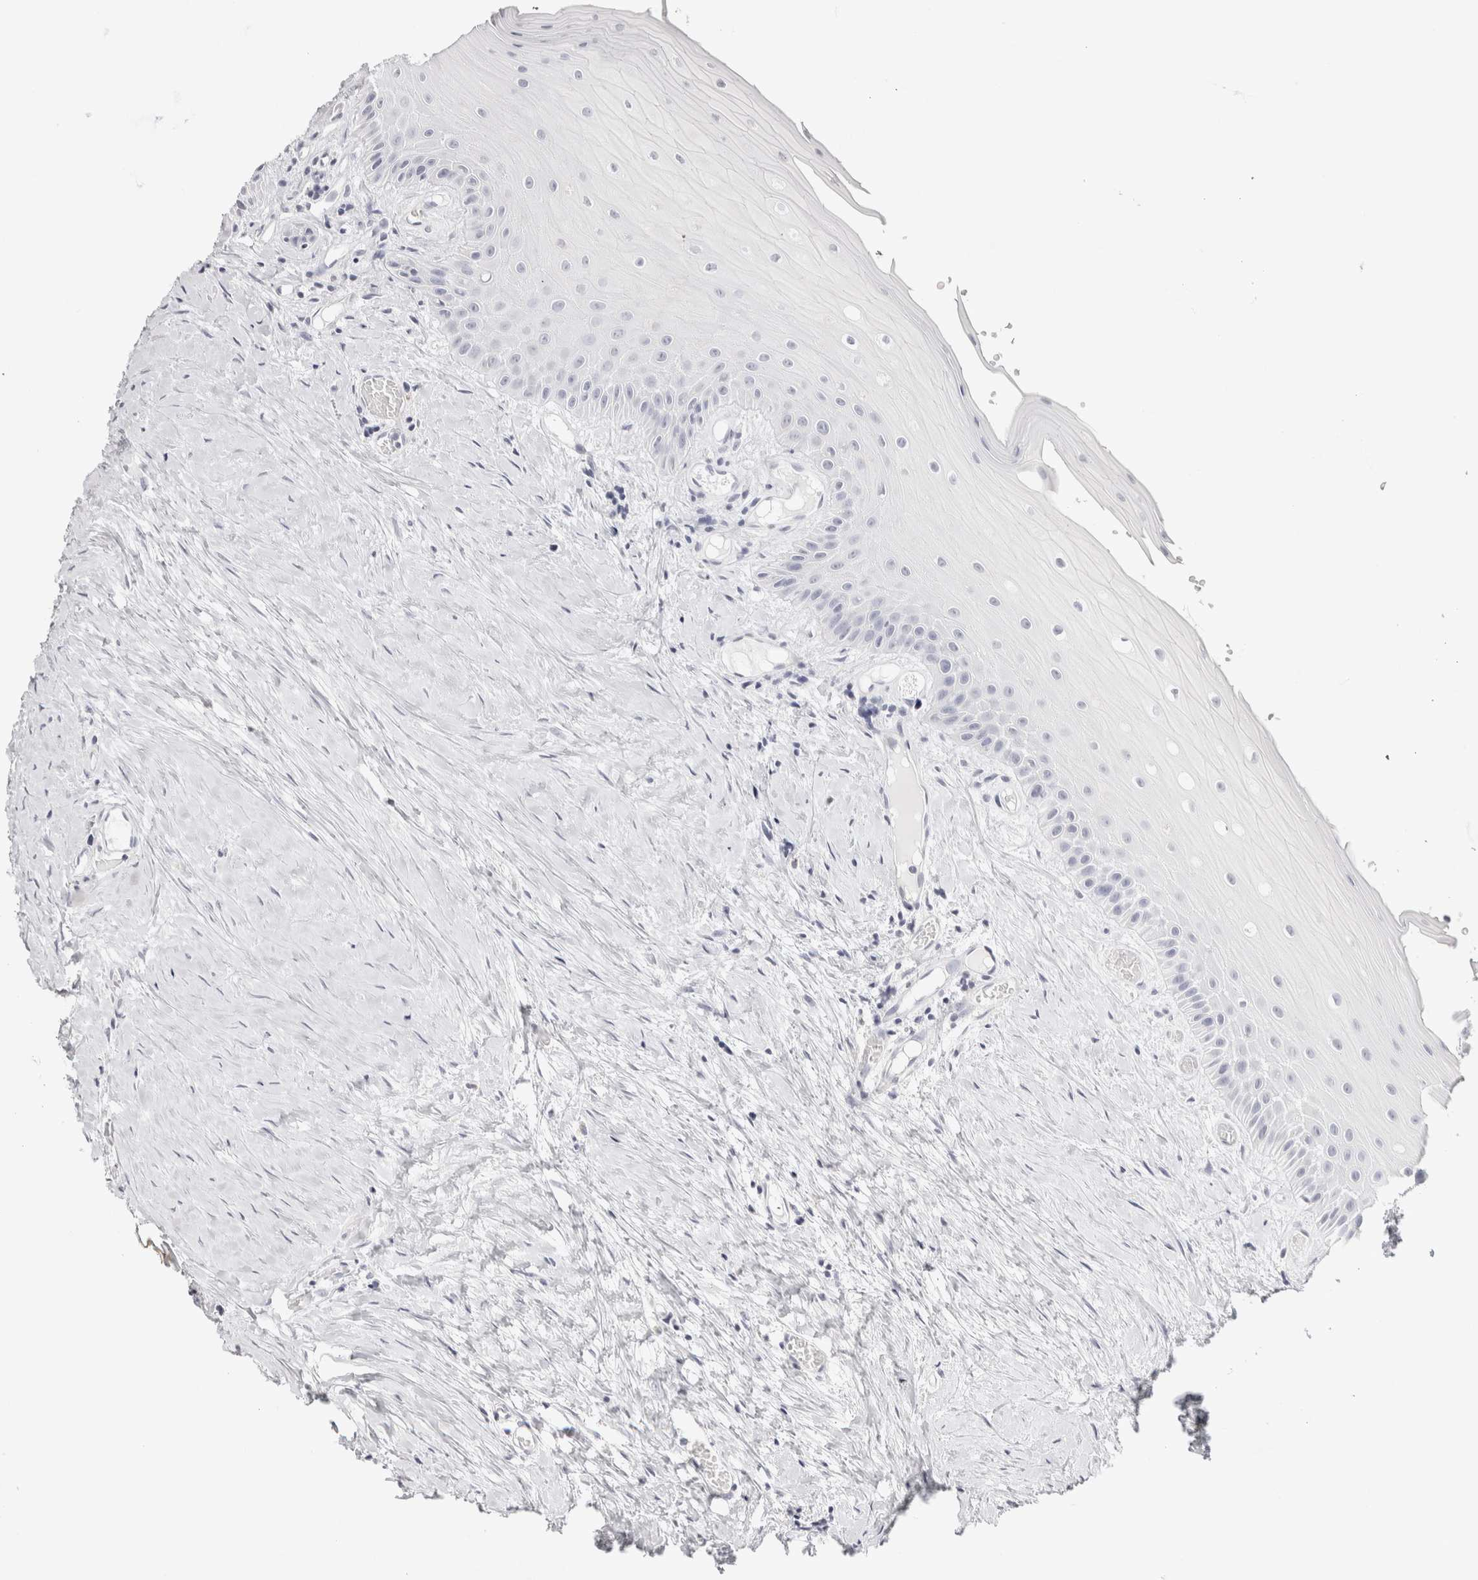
{"staining": {"intensity": "negative", "quantity": "none", "location": "none"}, "tissue": "oral mucosa", "cell_type": "Squamous epithelial cells", "image_type": "normal", "snomed": [{"axis": "morphology", "description": "Normal tissue, NOS"}, {"axis": "topography", "description": "Skeletal muscle"}, {"axis": "topography", "description": "Oral tissue"}, {"axis": "topography", "description": "Peripheral nerve tissue"}], "caption": "An IHC micrograph of unremarkable oral mucosa is shown. There is no staining in squamous epithelial cells of oral mucosa. (DAB immunohistochemistry, high magnification).", "gene": "GARIN1A", "patient": {"sex": "female", "age": 84}}